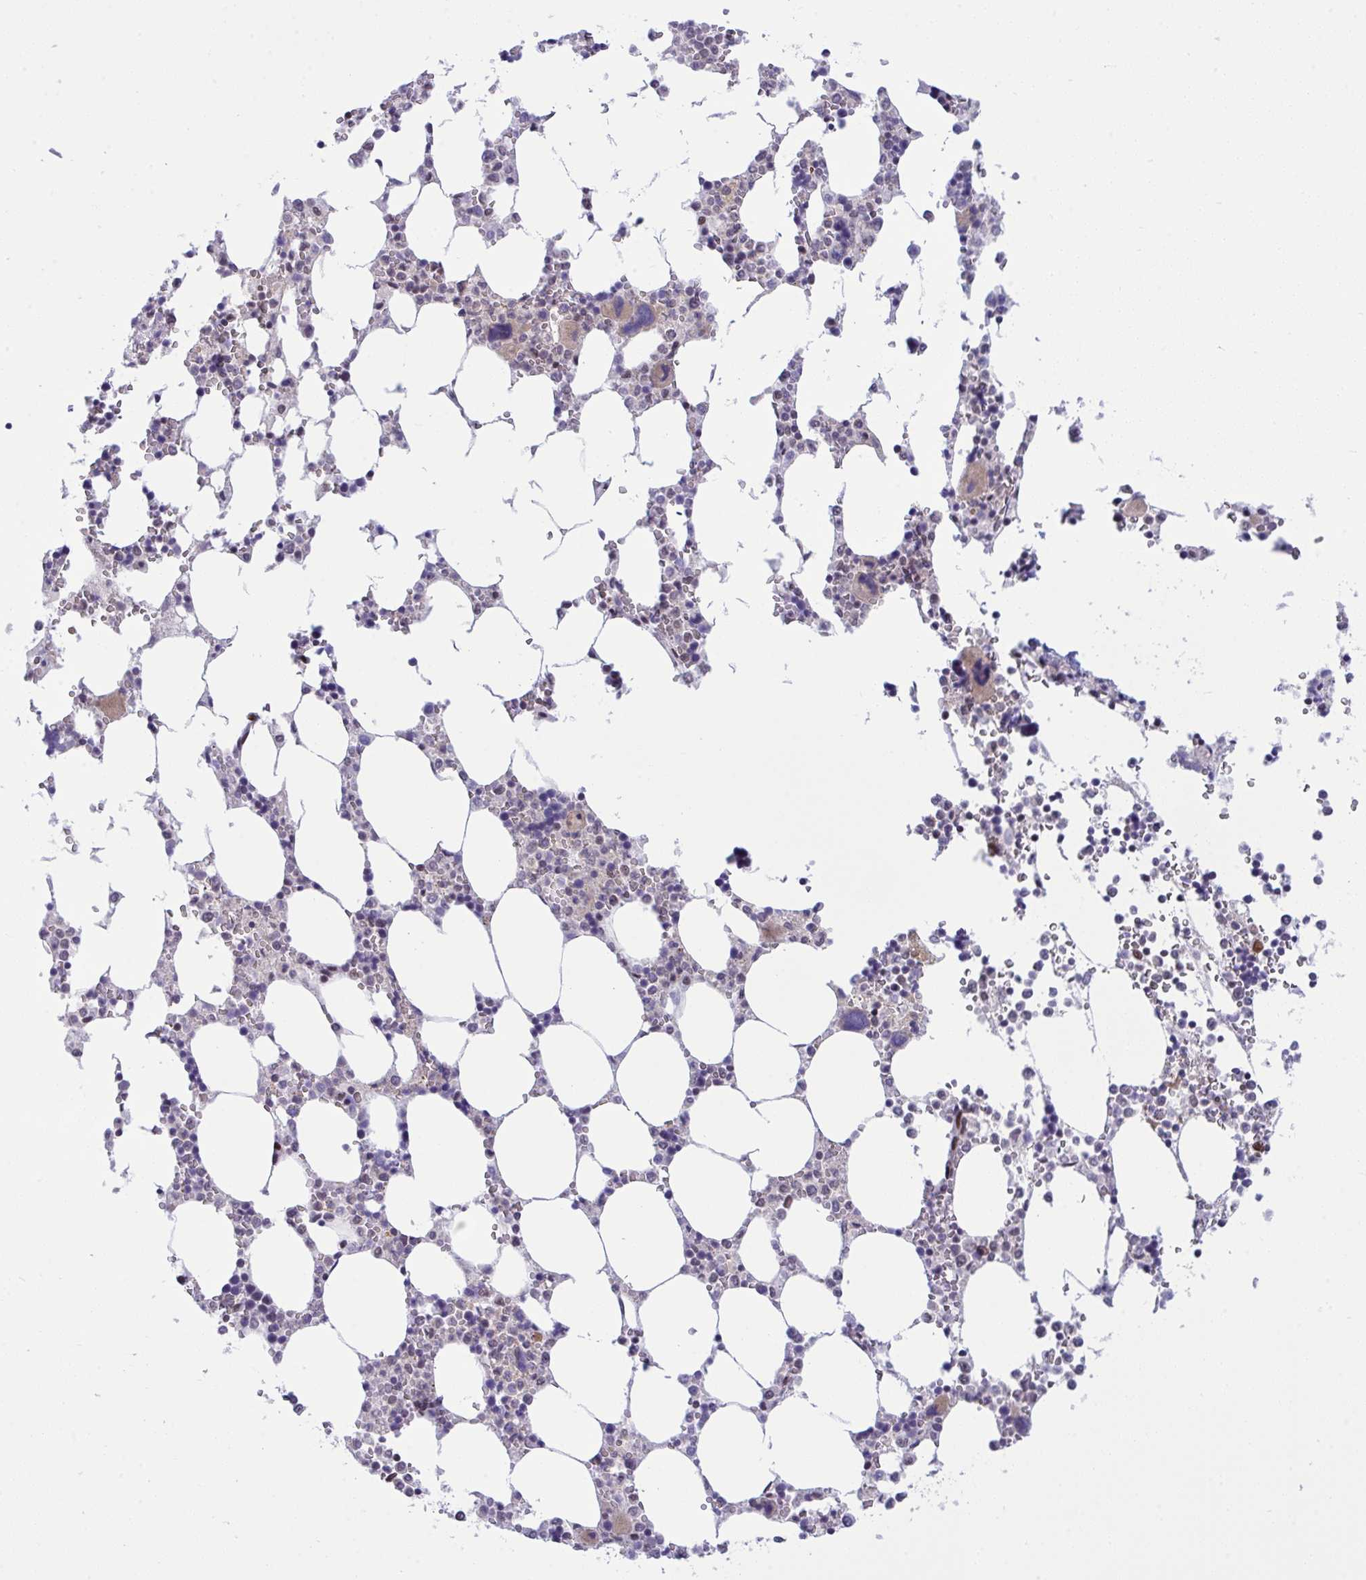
{"staining": {"intensity": "negative", "quantity": "none", "location": "none"}, "tissue": "bone marrow", "cell_type": "Hematopoietic cells", "image_type": "normal", "snomed": [{"axis": "morphology", "description": "Normal tissue, NOS"}, {"axis": "topography", "description": "Bone marrow"}], "caption": "This is an immunohistochemistry image of normal human bone marrow. There is no positivity in hematopoietic cells.", "gene": "ZFHX3", "patient": {"sex": "male", "age": 64}}